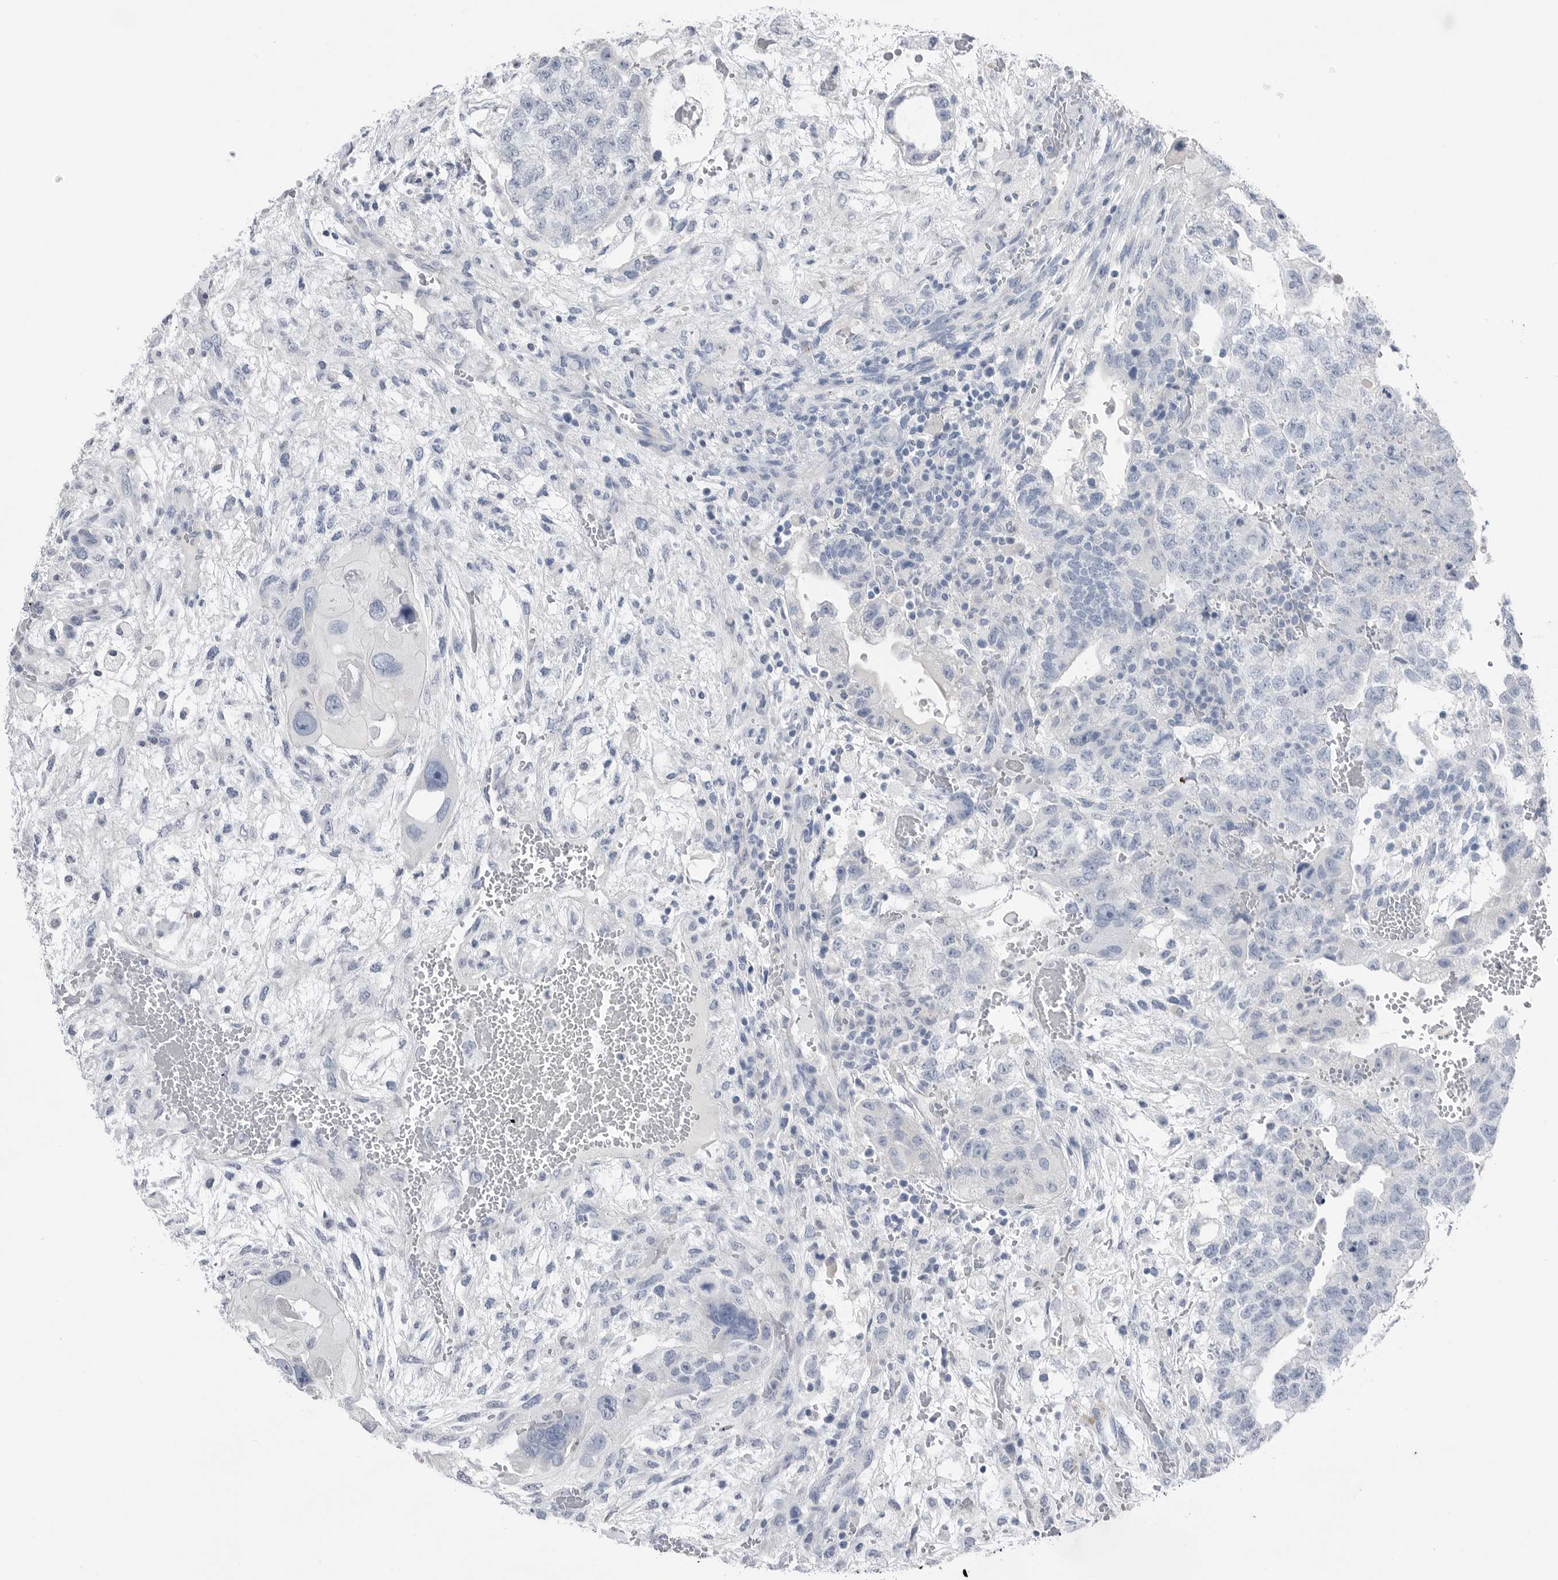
{"staining": {"intensity": "negative", "quantity": "none", "location": "none"}, "tissue": "testis cancer", "cell_type": "Tumor cells", "image_type": "cancer", "snomed": [{"axis": "morphology", "description": "Carcinoma, Embryonal, NOS"}, {"axis": "topography", "description": "Testis"}], "caption": "Immunohistochemistry micrograph of human testis cancer (embryonal carcinoma) stained for a protein (brown), which exhibits no staining in tumor cells.", "gene": "ABHD12", "patient": {"sex": "male", "age": 36}}